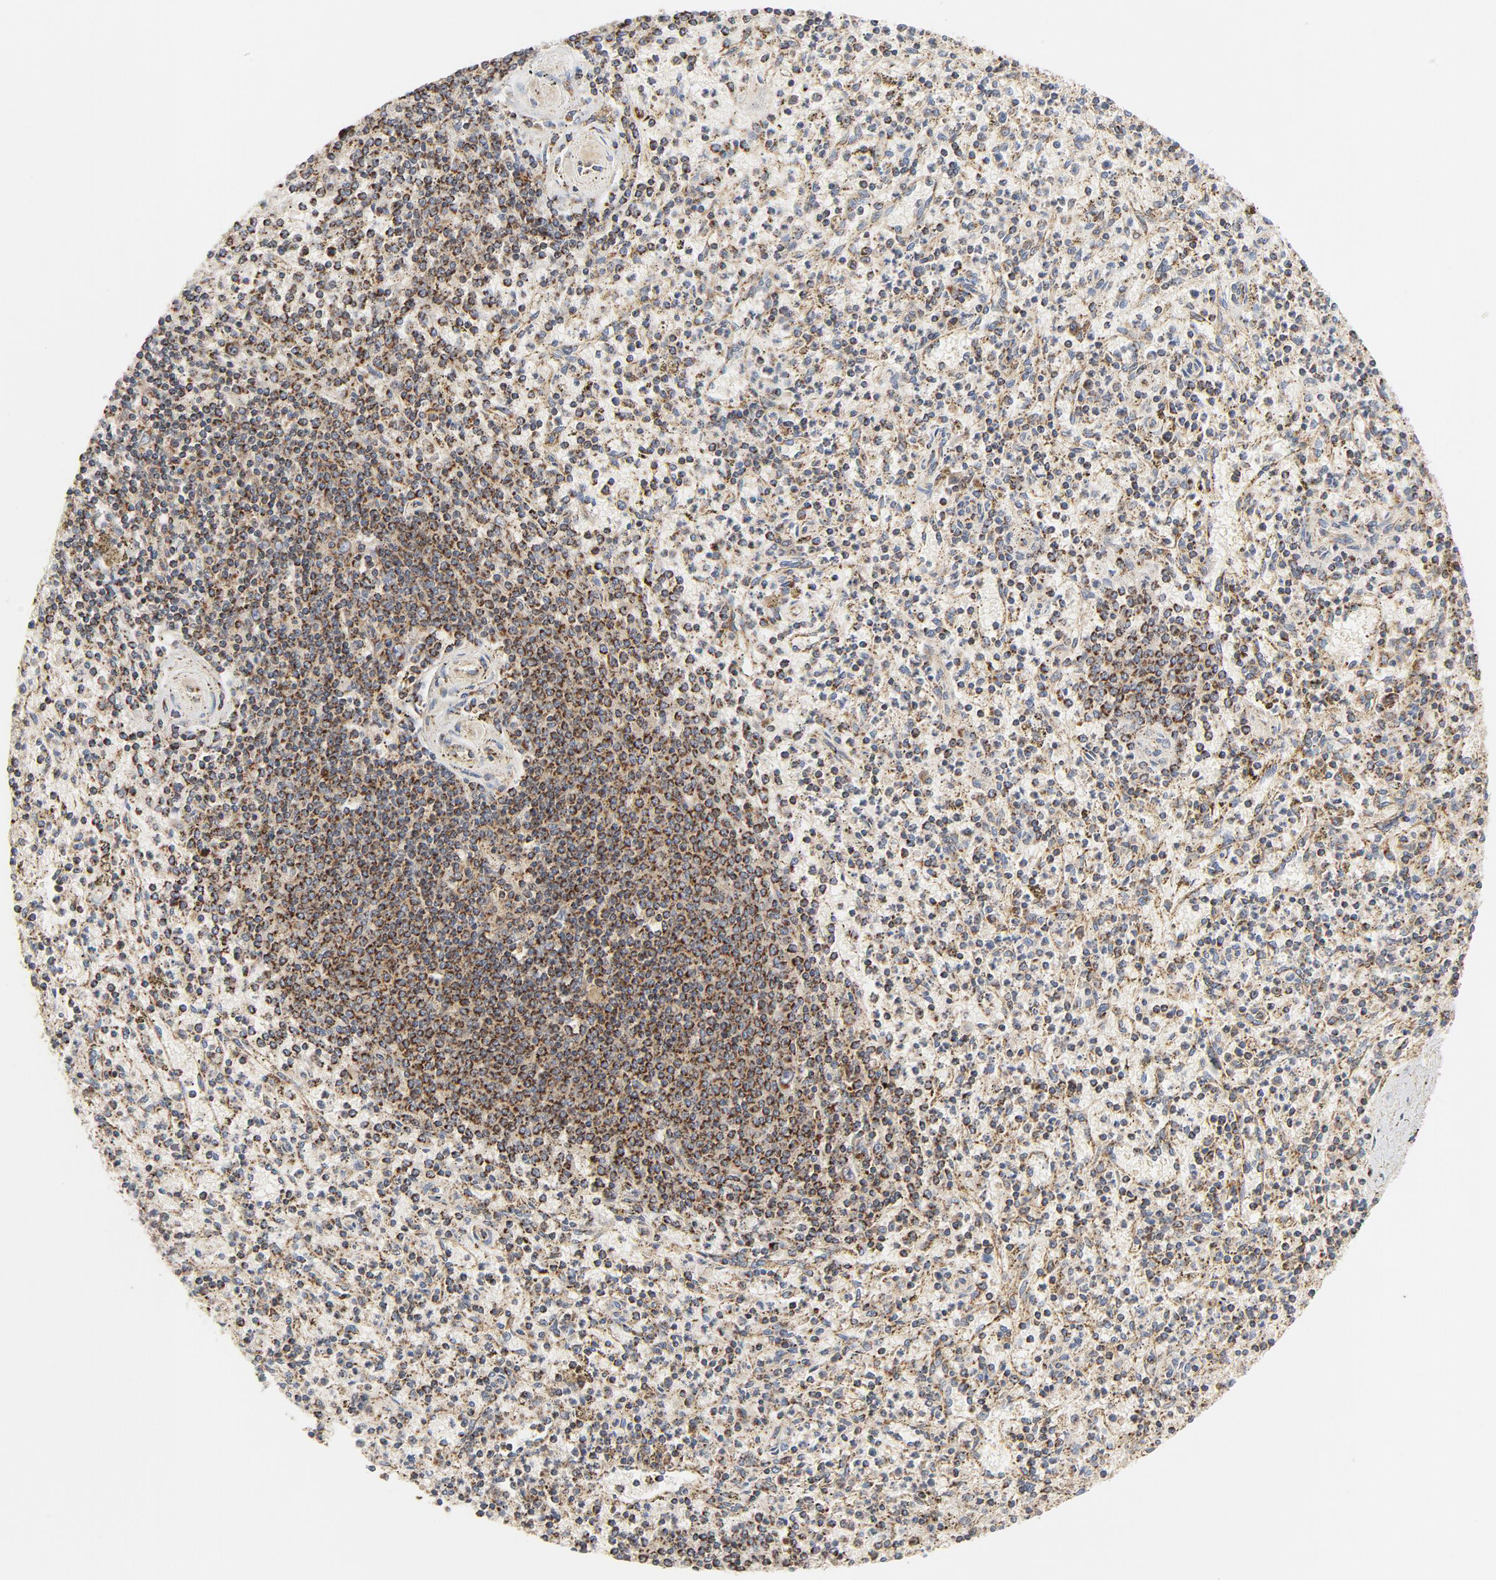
{"staining": {"intensity": "strong", "quantity": ">75%", "location": "cytoplasmic/membranous"}, "tissue": "spleen", "cell_type": "Cells in red pulp", "image_type": "normal", "snomed": [{"axis": "morphology", "description": "Normal tissue, NOS"}, {"axis": "topography", "description": "Spleen"}], "caption": "This is an image of immunohistochemistry staining of unremarkable spleen, which shows strong staining in the cytoplasmic/membranous of cells in red pulp.", "gene": "PCNX4", "patient": {"sex": "male", "age": 72}}